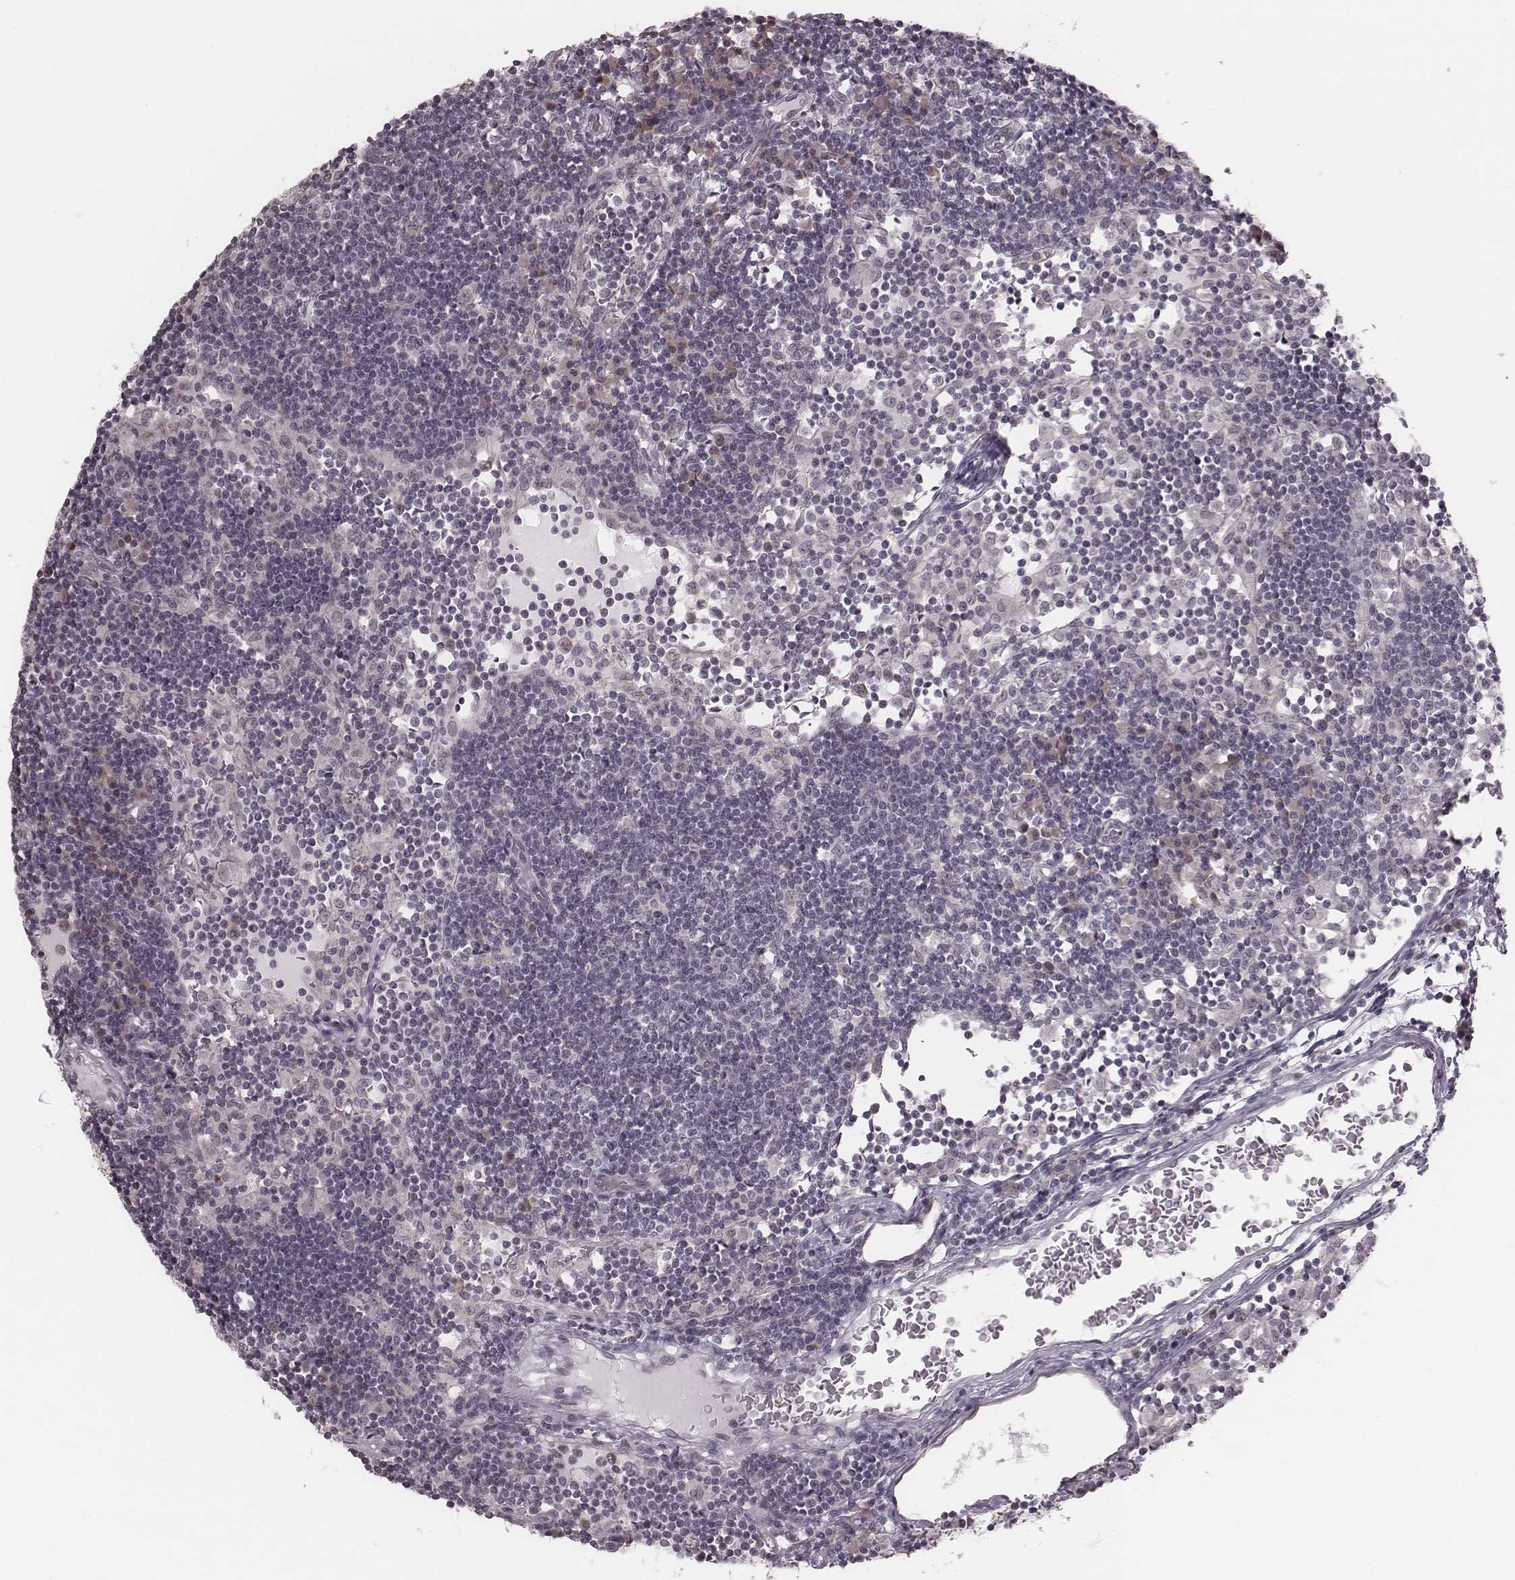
{"staining": {"intensity": "negative", "quantity": "none", "location": "none"}, "tissue": "lymph node", "cell_type": "Germinal center cells", "image_type": "normal", "snomed": [{"axis": "morphology", "description": "Normal tissue, NOS"}, {"axis": "topography", "description": "Lymph node"}], "caption": "A high-resolution histopathology image shows immunohistochemistry (IHC) staining of benign lymph node, which shows no significant staining in germinal center cells.", "gene": "RPGRIP1", "patient": {"sex": "female", "age": 72}}